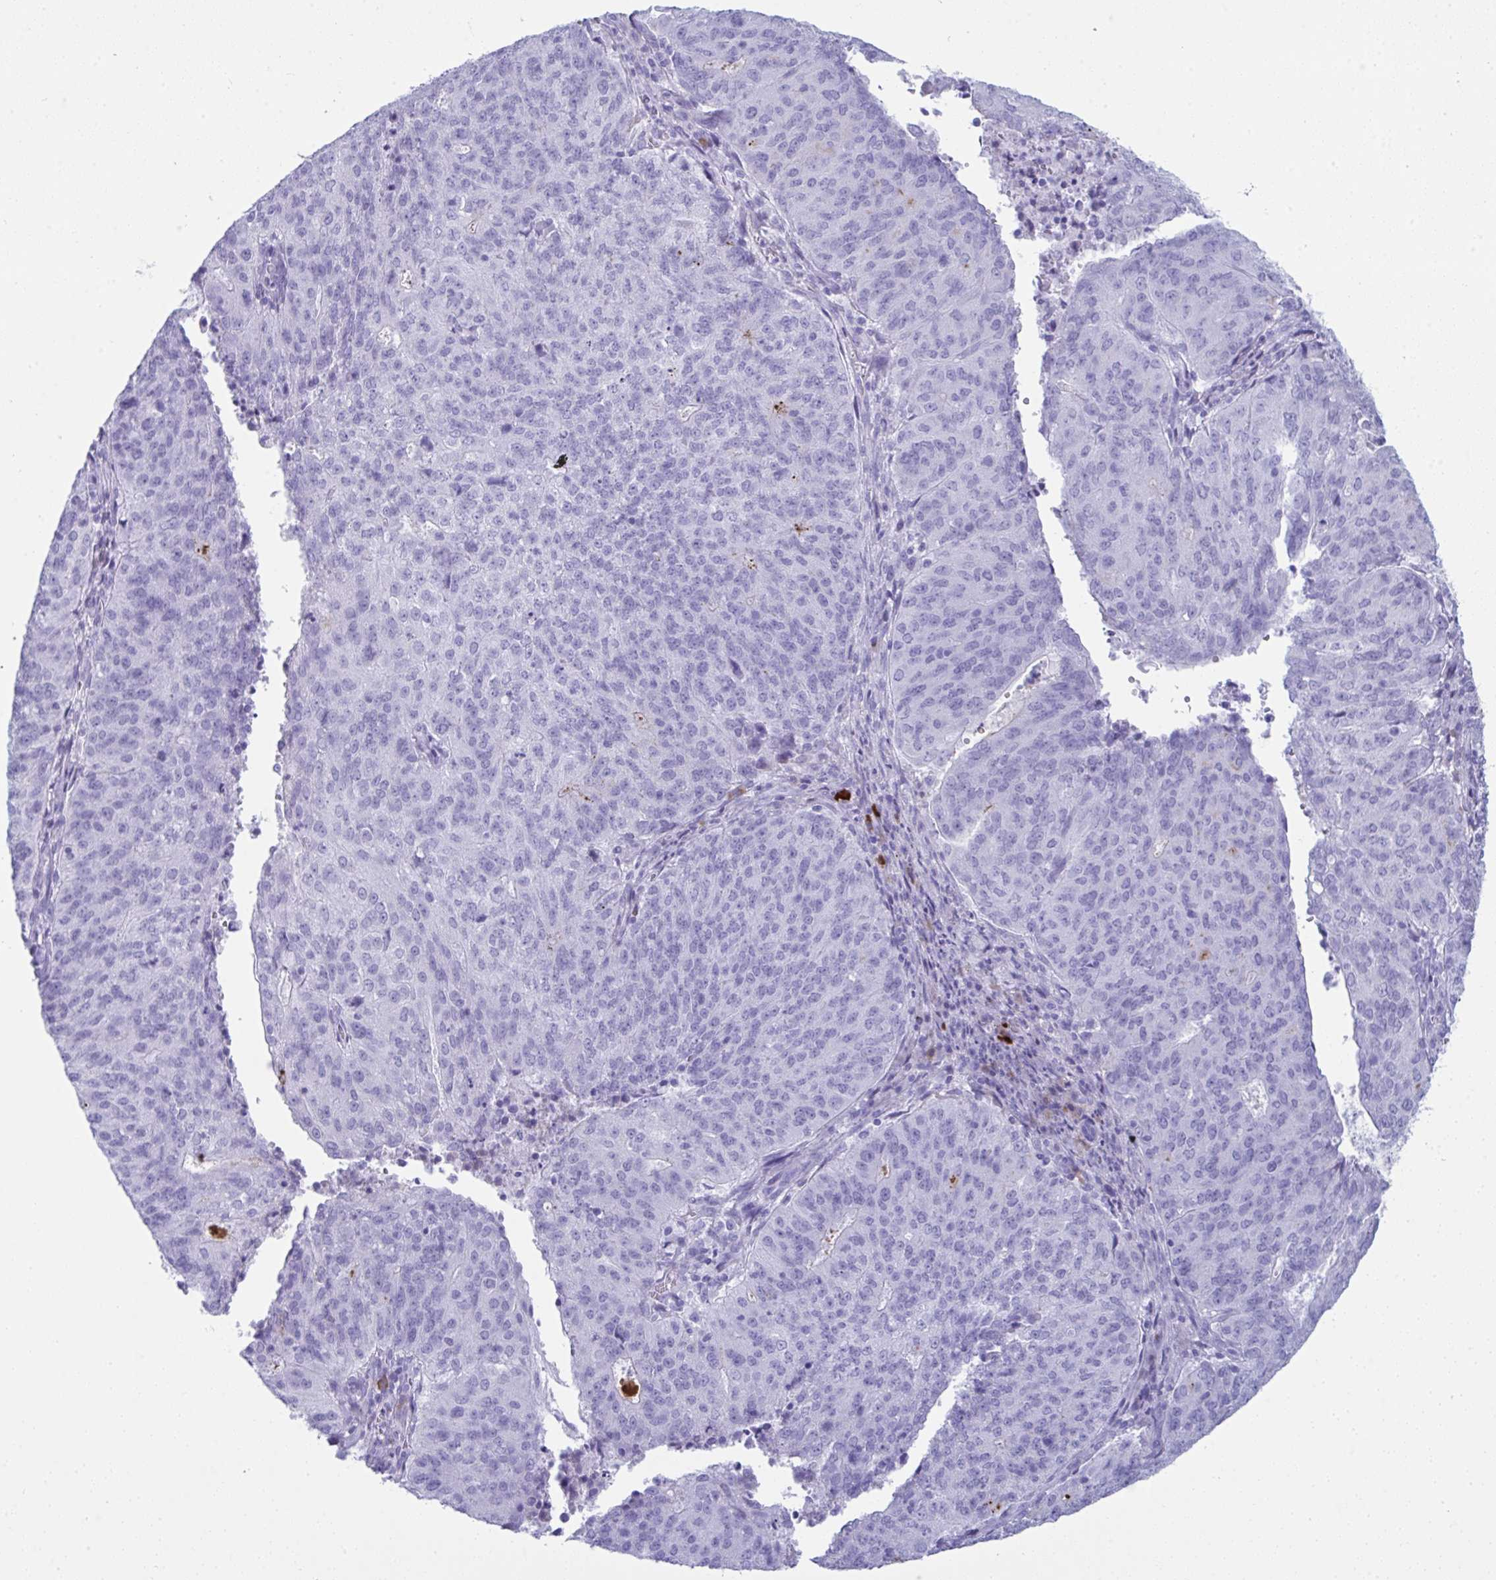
{"staining": {"intensity": "negative", "quantity": "none", "location": "none"}, "tissue": "endometrial cancer", "cell_type": "Tumor cells", "image_type": "cancer", "snomed": [{"axis": "morphology", "description": "Adenocarcinoma, NOS"}, {"axis": "topography", "description": "Endometrium"}], "caption": "Tumor cells show no significant protein positivity in endometrial adenocarcinoma.", "gene": "JCHAIN", "patient": {"sex": "female", "age": 82}}